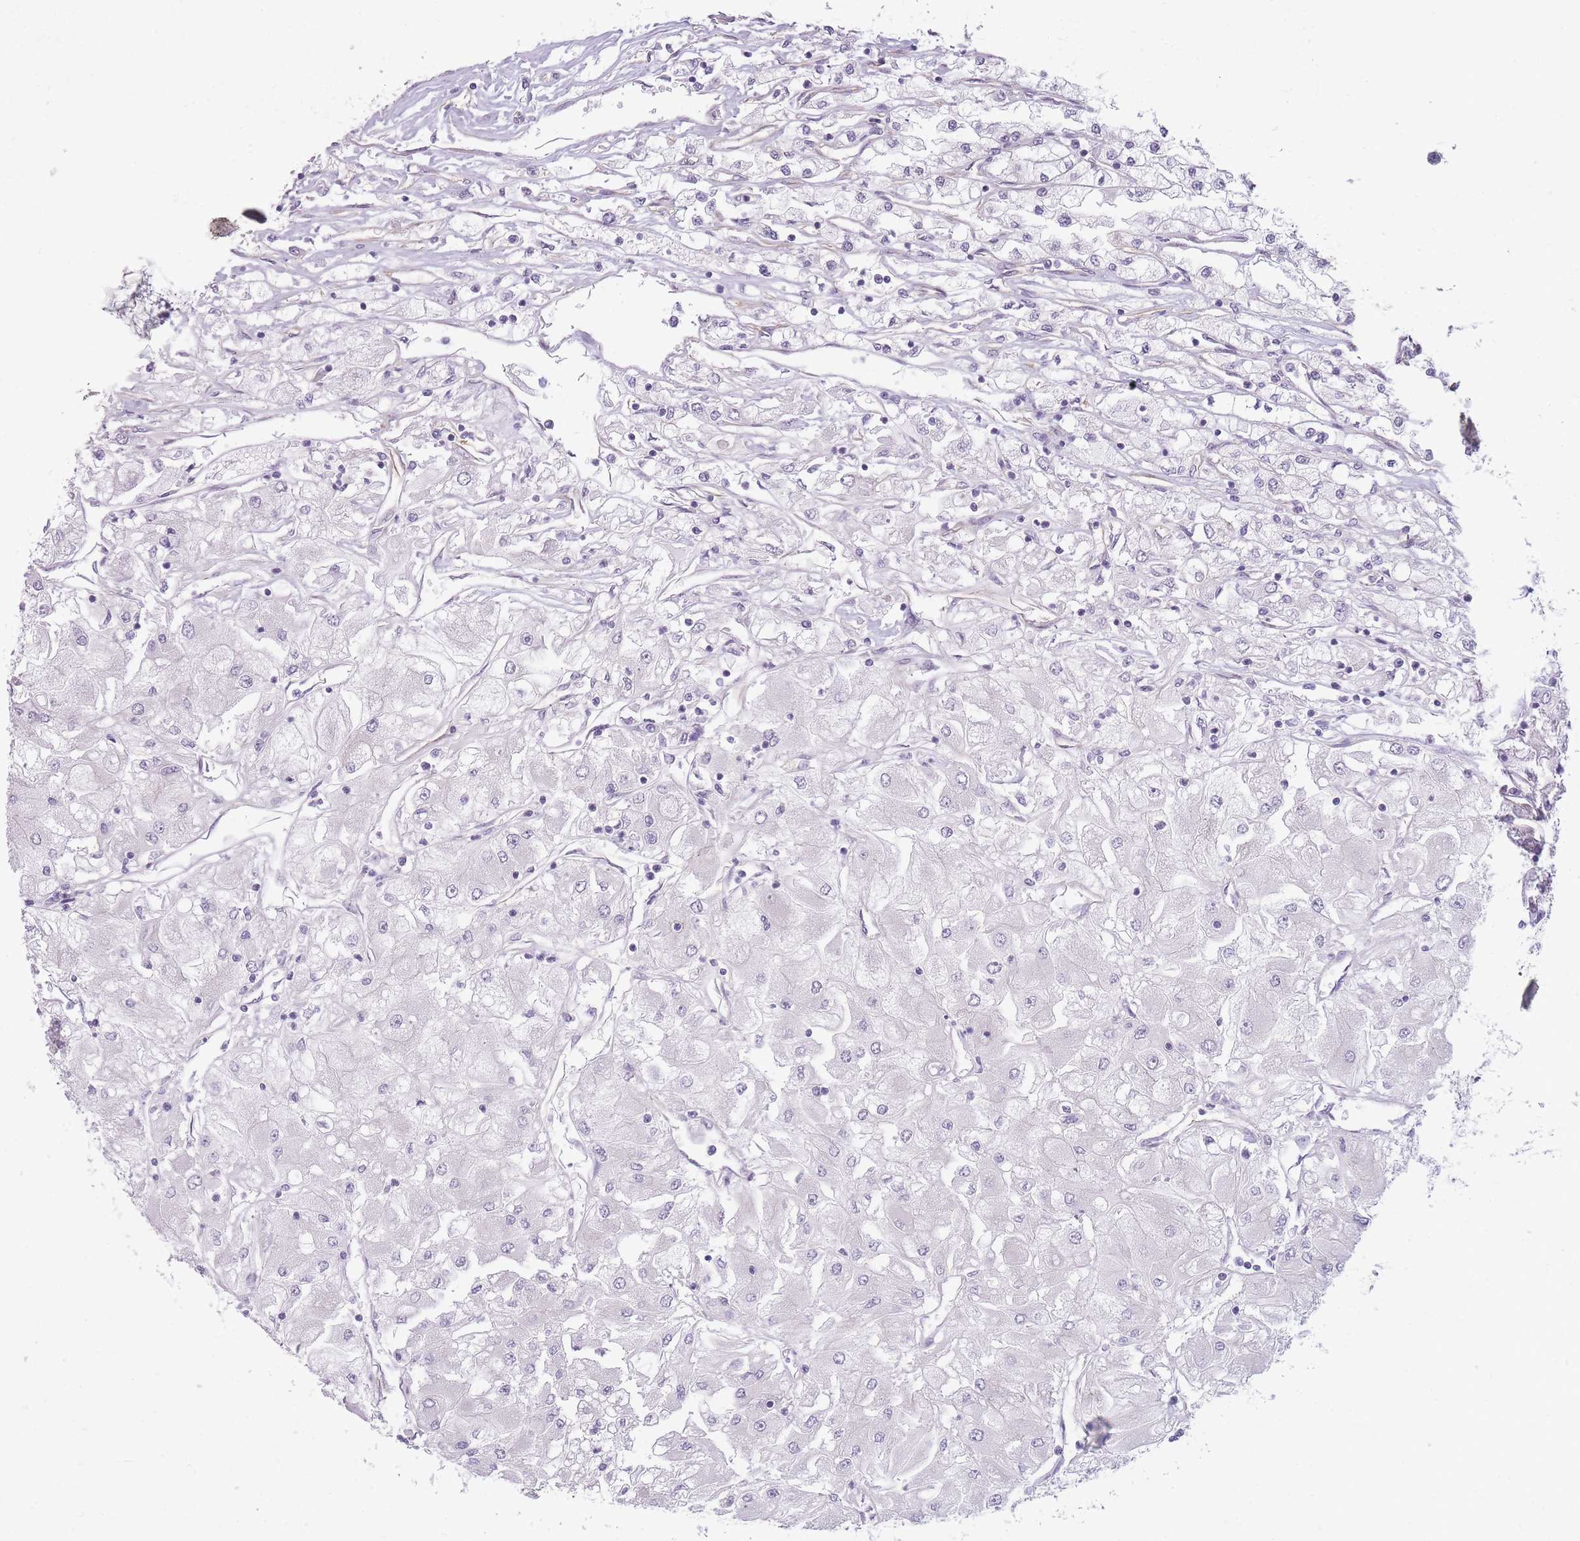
{"staining": {"intensity": "negative", "quantity": "none", "location": "none"}, "tissue": "renal cancer", "cell_type": "Tumor cells", "image_type": "cancer", "snomed": [{"axis": "morphology", "description": "Adenocarcinoma, NOS"}, {"axis": "topography", "description": "Kidney"}], "caption": "Immunohistochemical staining of renal adenocarcinoma displays no significant expression in tumor cells. (Stains: DAB (3,3'-diaminobenzidine) immunohistochemistry with hematoxylin counter stain, Microscopy: brightfield microscopy at high magnification).", "gene": "OR6B3", "patient": {"sex": "male", "age": 80}}